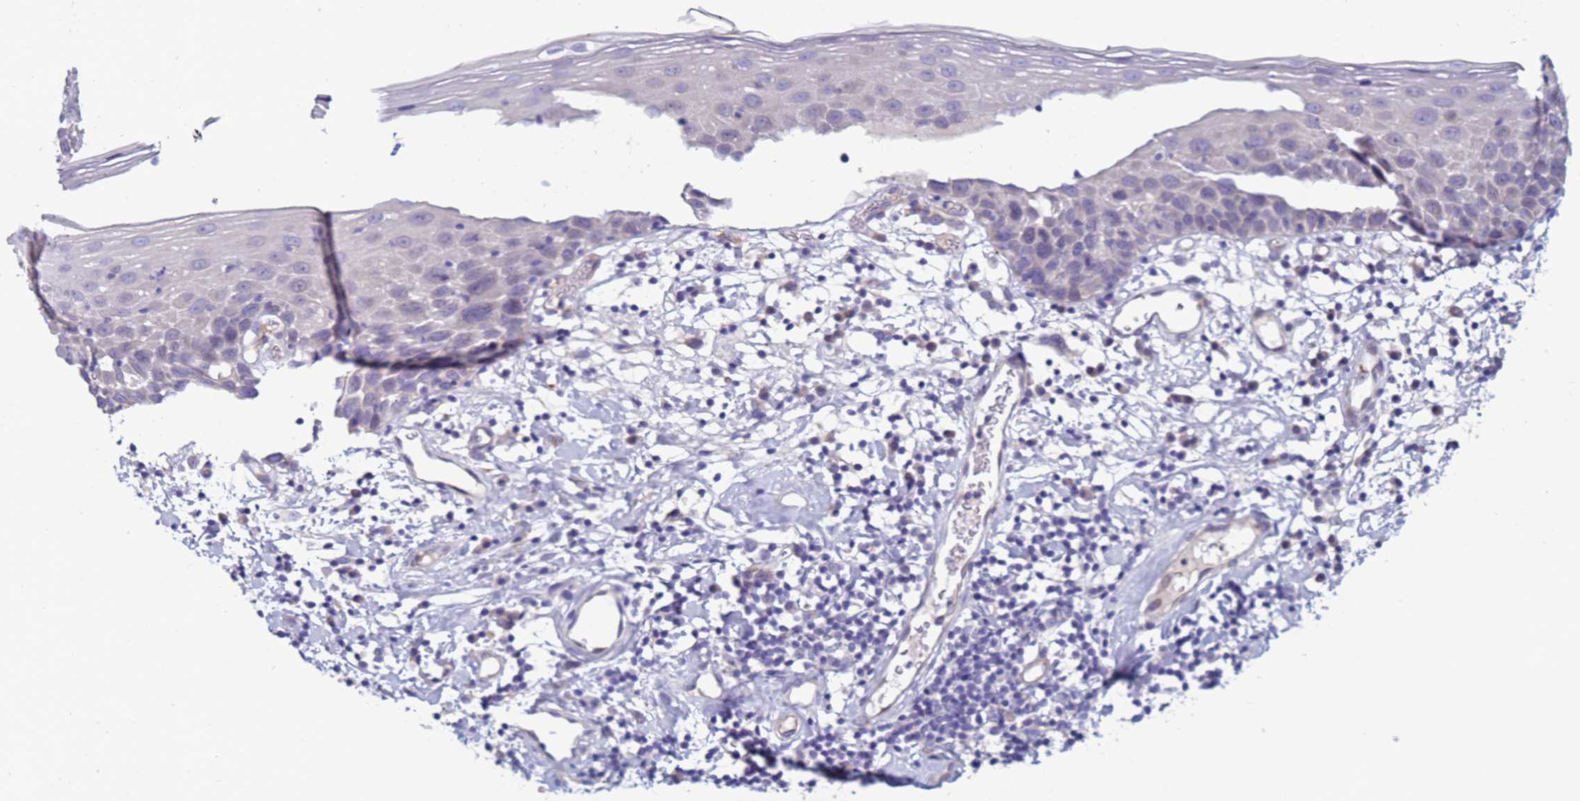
{"staining": {"intensity": "negative", "quantity": "none", "location": "none"}, "tissue": "oral mucosa", "cell_type": "Squamous epithelial cells", "image_type": "normal", "snomed": [{"axis": "morphology", "description": "Normal tissue, NOS"}, {"axis": "topography", "description": "Oral tissue"}], "caption": "Squamous epithelial cells are negative for protein expression in normal human oral mucosa. The staining is performed using DAB brown chromogen with nuclei counter-stained in using hematoxylin.", "gene": "TRPC6", "patient": {"sex": "male", "age": 74}}